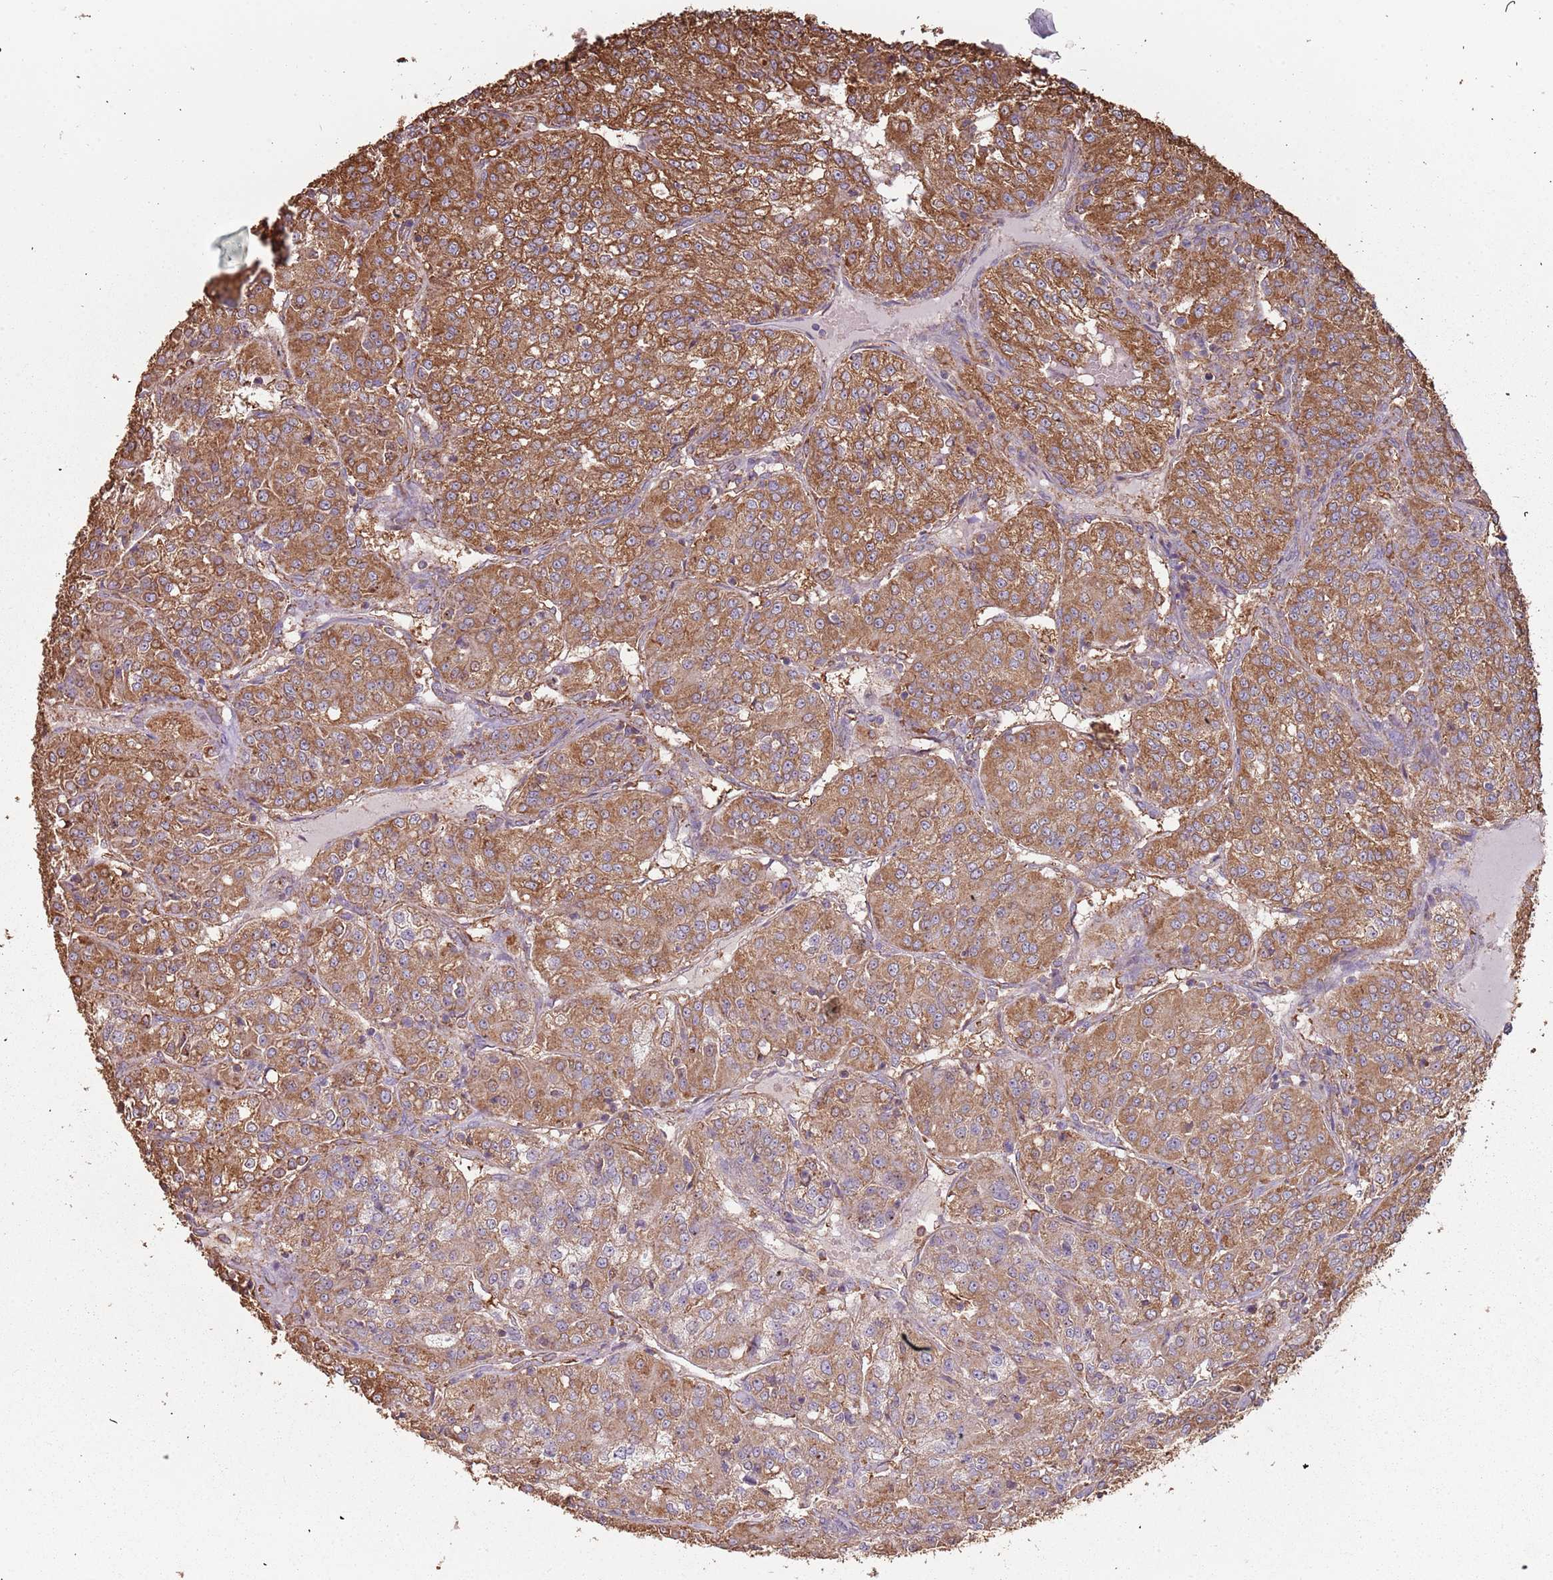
{"staining": {"intensity": "moderate", "quantity": ">75%", "location": "cytoplasmic/membranous"}, "tissue": "renal cancer", "cell_type": "Tumor cells", "image_type": "cancer", "snomed": [{"axis": "morphology", "description": "Adenocarcinoma, NOS"}, {"axis": "topography", "description": "Kidney"}], "caption": "The micrograph displays immunohistochemical staining of renal cancer. There is moderate cytoplasmic/membranous positivity is seen in about >75% of tumor cells. (IHC, brightfield microscopy, high magnification).", "gene": "ATOSB", "patient": {"sex": "female", "age": 63}}